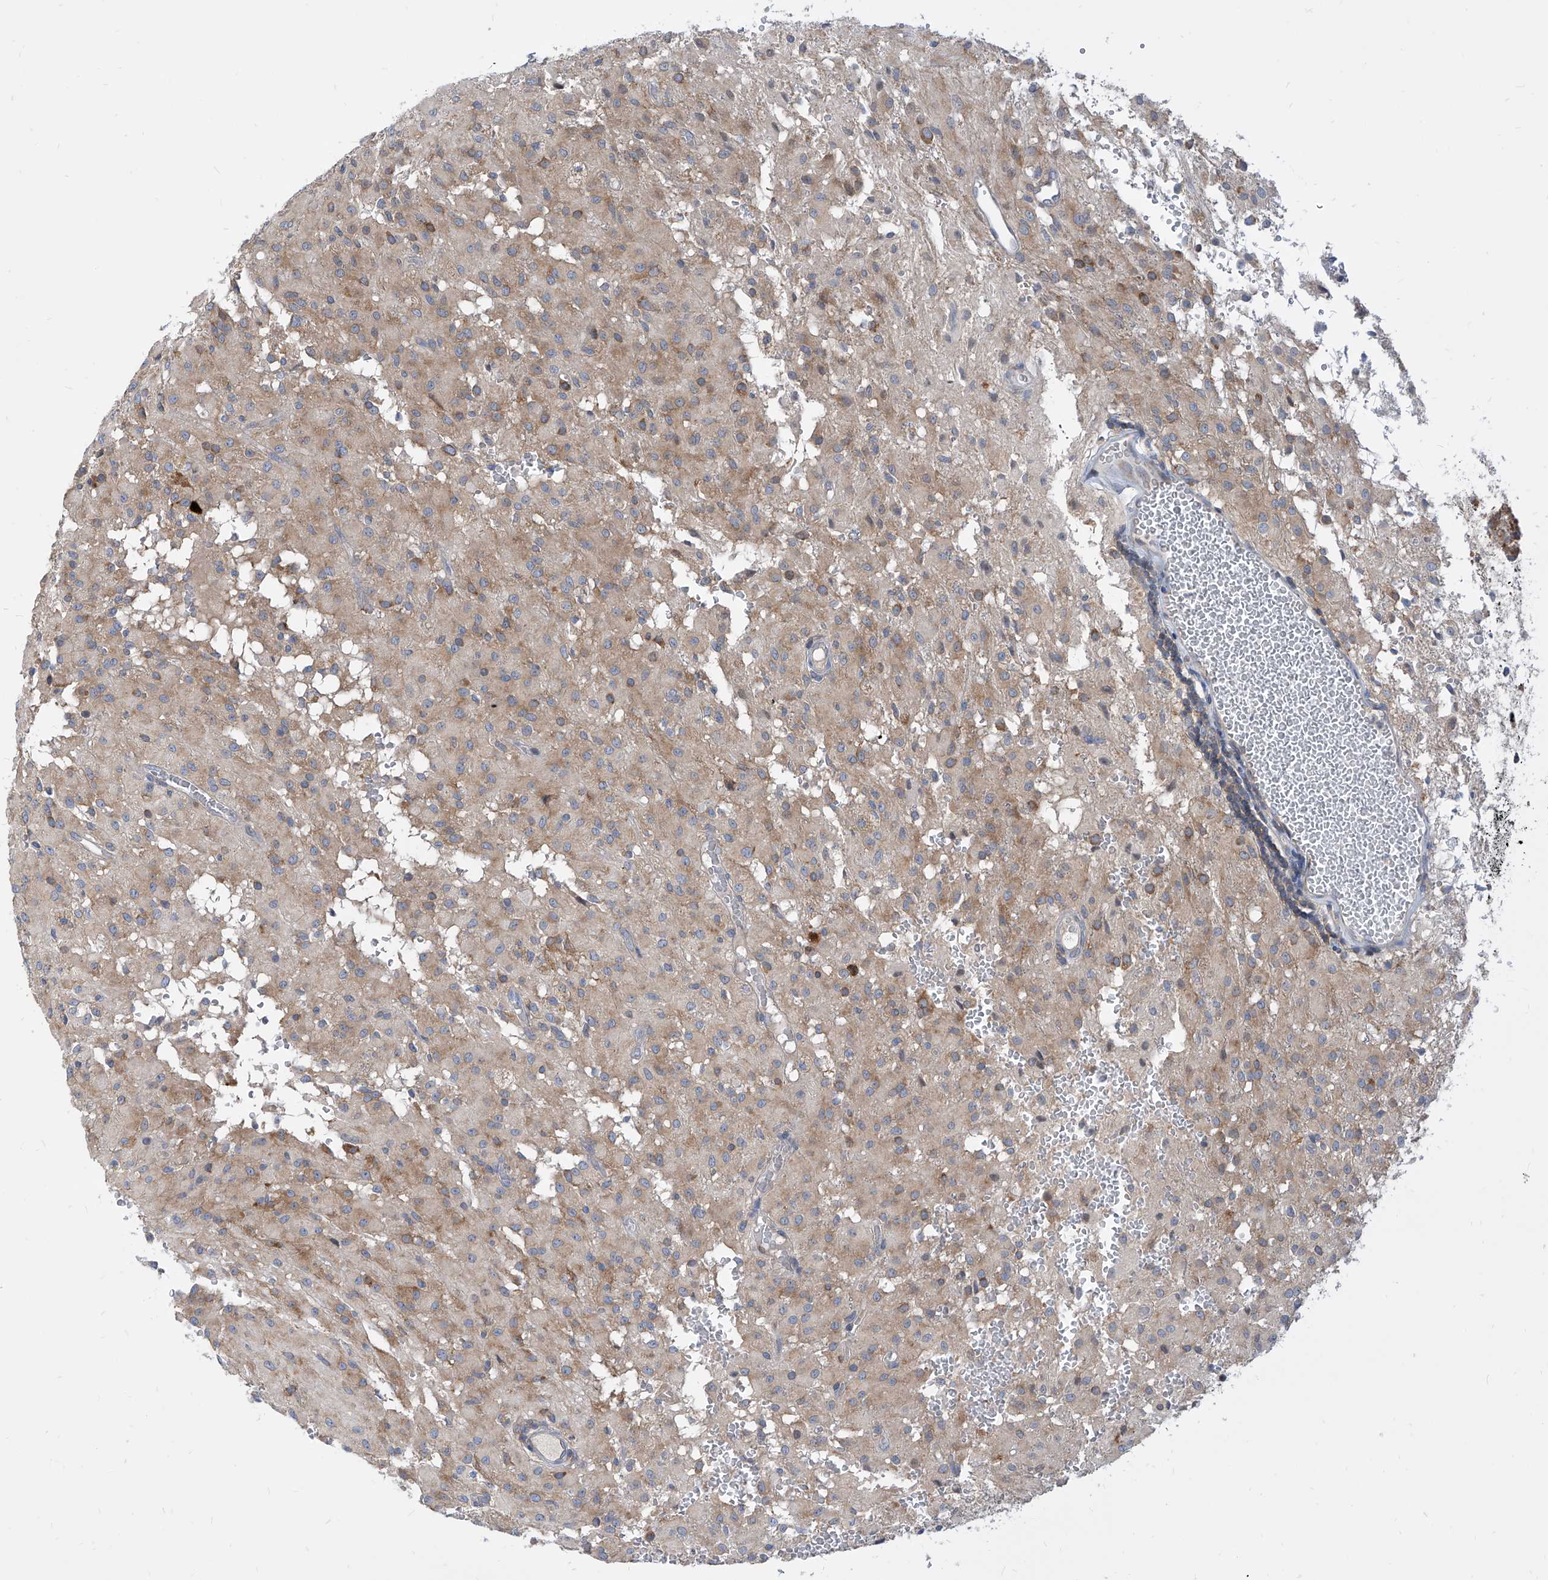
{"staining": {"intensity": "moderate", "quantity": "25%-75%", "location": "cytoplasmic/membranous"}, "tissue": "glioma", "cell_type": "Tumor cells", "image_type": "cancer", "snomed": [{"axis": "morphology", "description": "Glioma, malignant, High grade"}, {"axis": "topography", "description": "Brain"}], "caption": "High-power microscopy captured an immunohistochemistry image of malignant glioma (high-grade), revealing moderate cytoplasmic/membranous expression in approximately 25%-75% of tumor cells.", "gene": "FAM83B", "patient": {"sex": "female", "age": 59}}